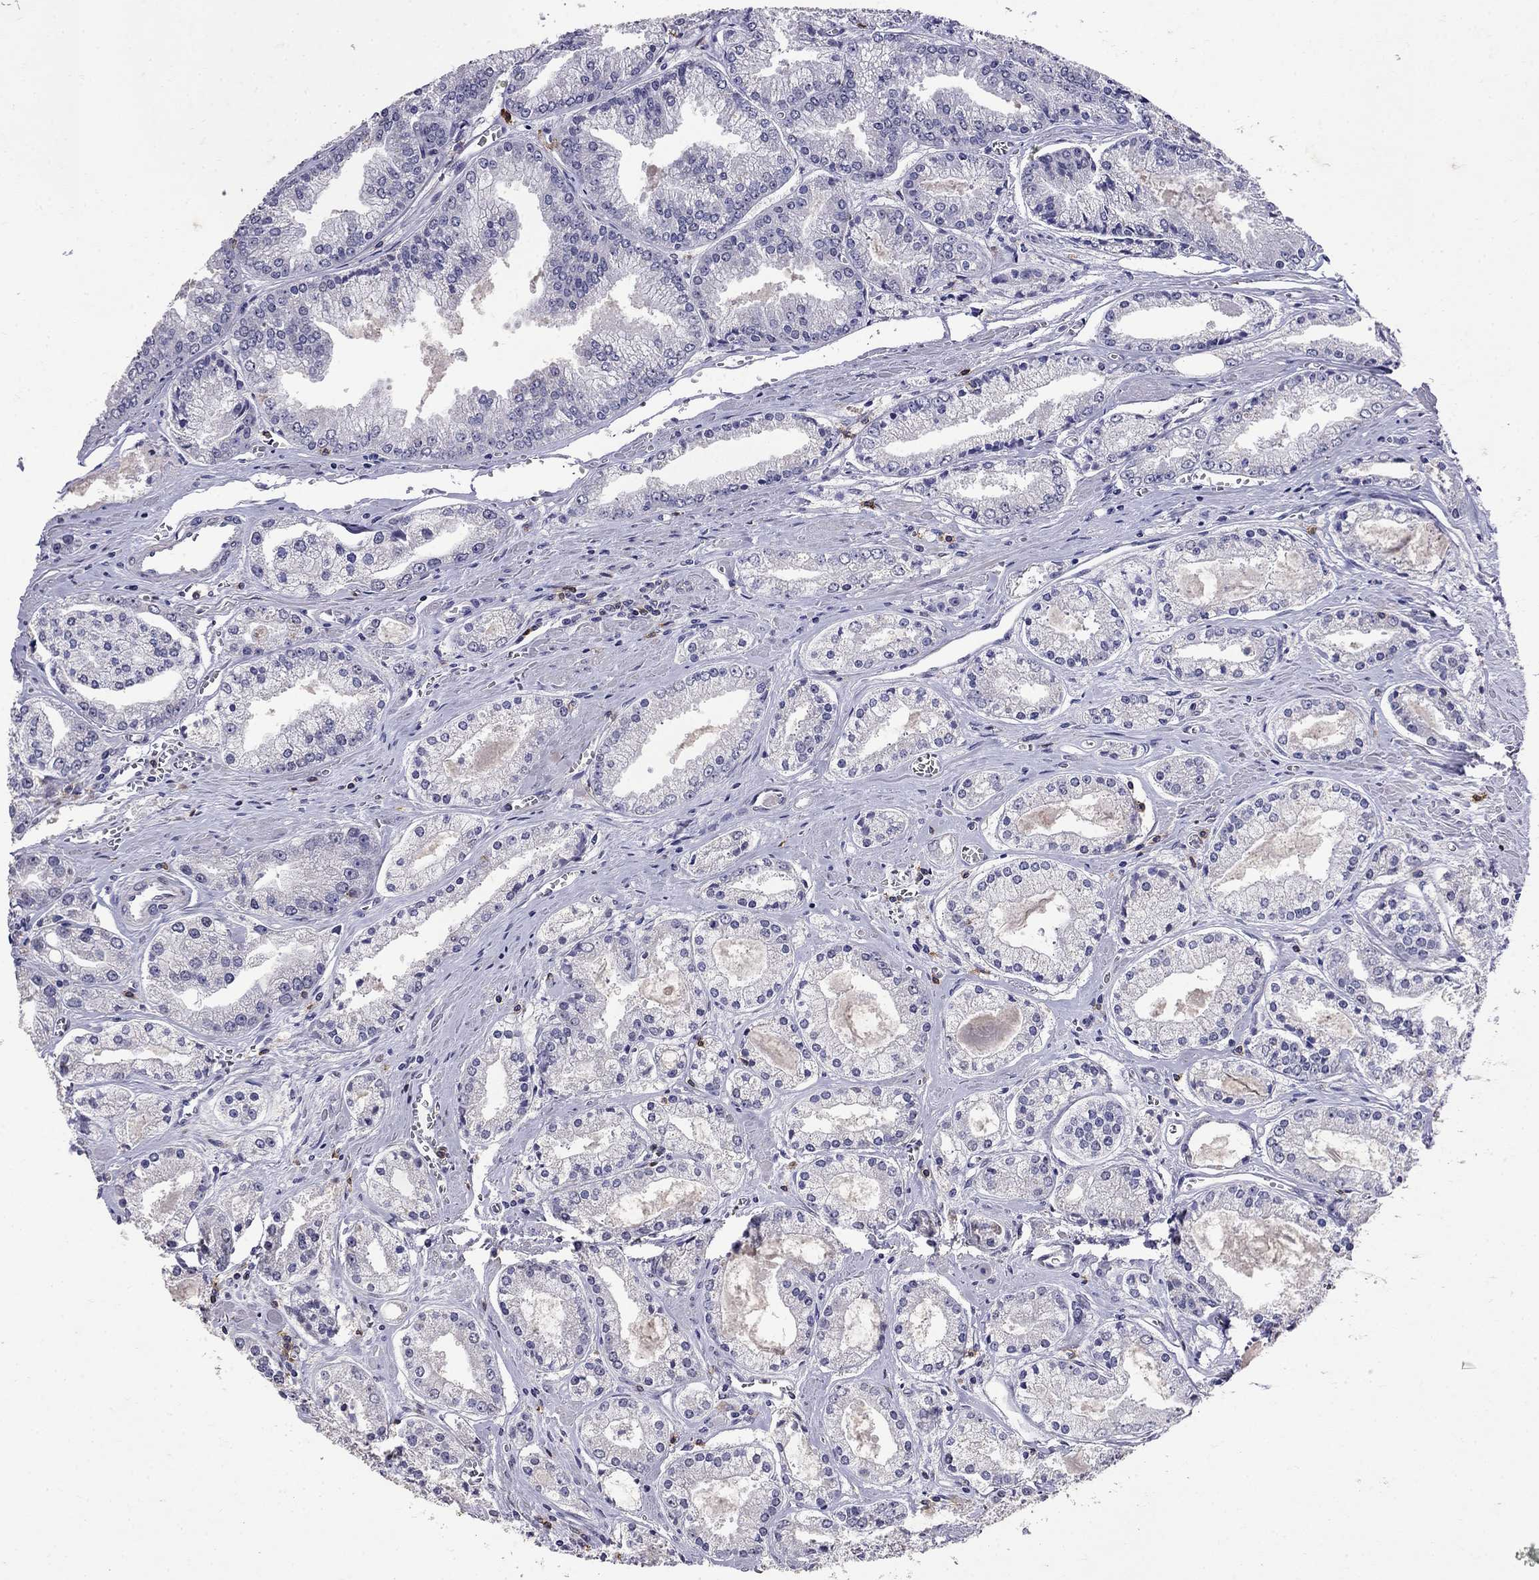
{"staining": {"intensity": "negative", "quantity": "none", "location": "none"}, "tissue": "prostate cancer", "cell_type": "Tumor cells", "image_type": "cancer", "snomed": [{"axis": "morphology", "description": "Adenocarcinoma, NOS"}, {"axis": "topography", "description": "Prostate"}], "caption": "The photomicrograph demonstrates no significant expression in tumor cells of adenocarcinoma (prostate).", "gene": "CD8B", "patient": {"sex": "male", "age": 72}}